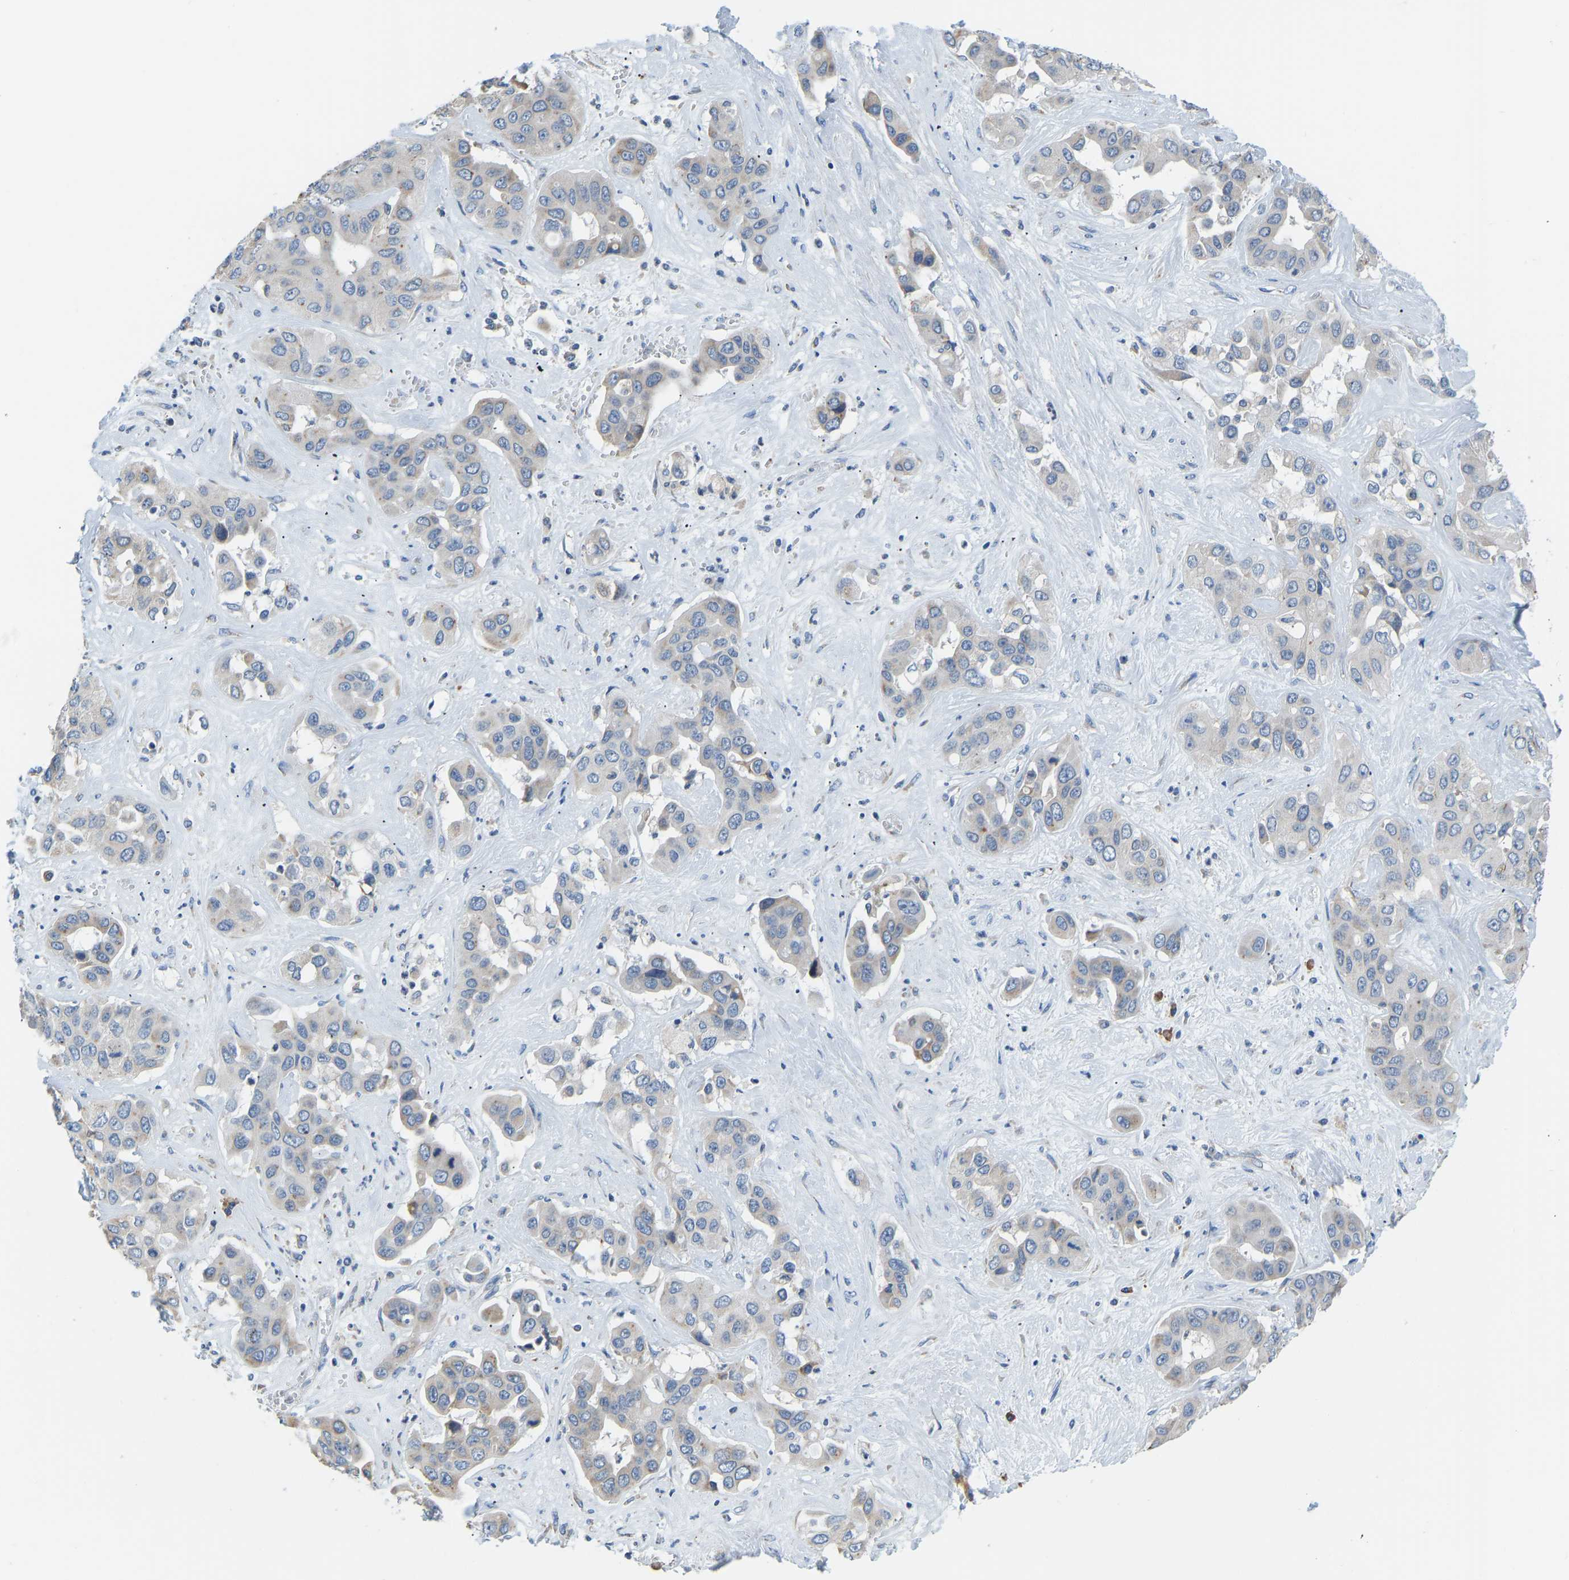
{"staining": {"intensity": "negative", "quantity": "none", "location": "none"}, "tissue": "liver cancer", "cell_type": "Tumor cells", "image_type": "cancer", "snomed": [{"axis": "morphology", "description": "Cholangiocarcinoma"}, {"axis": "topography", "description": "Liver"}], "caption": "This is an immunohistochemistry histopathology image of liver cancer. There is no expression in tumor cells.", "gene": "VRK1", "patient": {"sex": "female", "age": 52}}